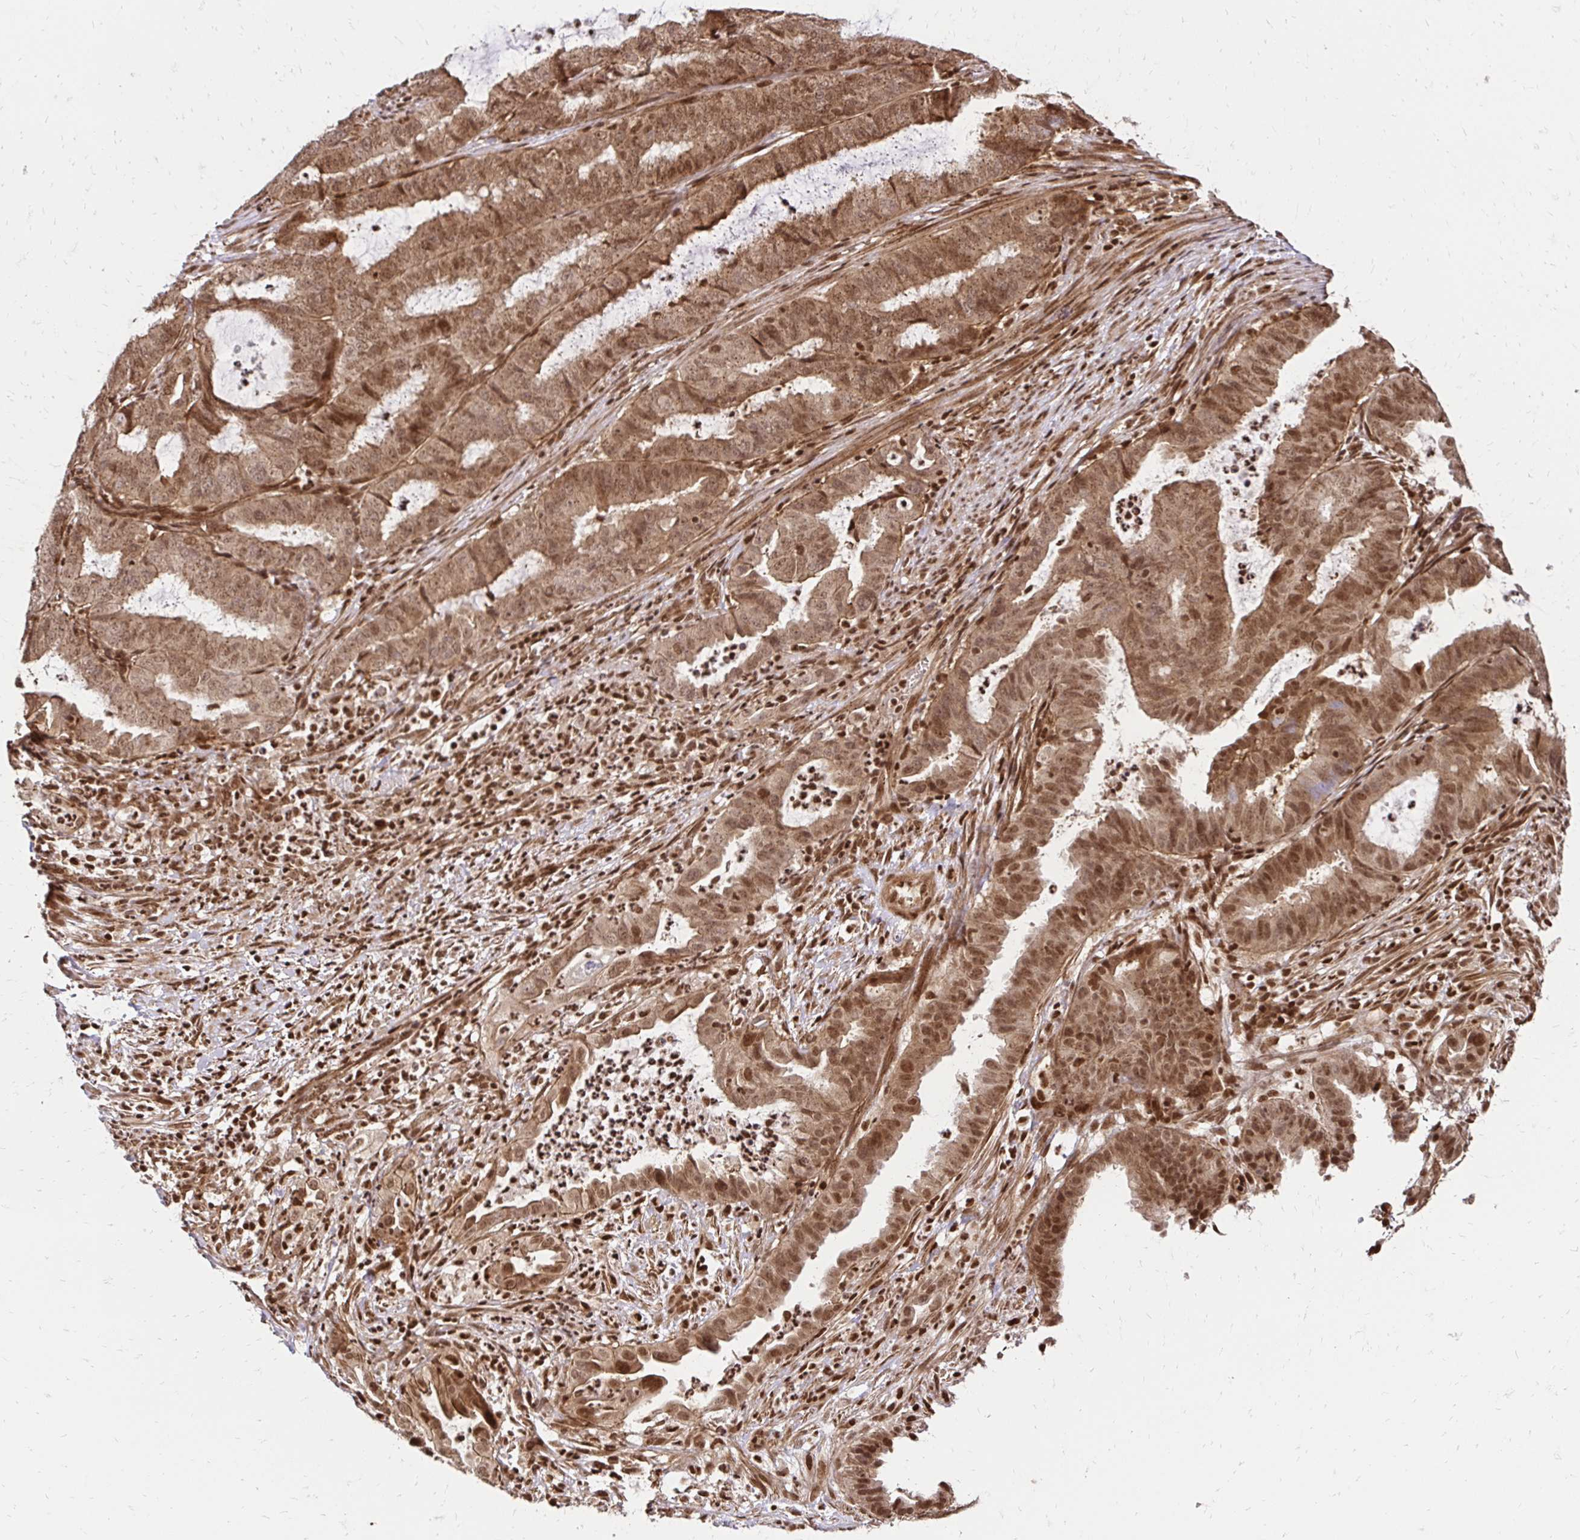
{"staining": {"intensity": "moderate", "quantity": ">75%", "location": "cytoplasmic/membranous,nuclear"}, "tissue": "endometrial cancer", "cell_type": "Tumor cells", "image_type": "cancer", "snomed": [{"axis": "morphology", "description": "Adenocarcinoma, NOS"}, {"axis": "topography", "description": "Endometrium"}], "caption": "This image displays immunohistochemistry staining of human adenocarcinoma (endometrial), with medium moderate cytoplasmic/membranous and nuclear expression in approximately >75% of tumor cells.", "gene": "GLYR1", "patient": {"sex": "female", "age": 51}}